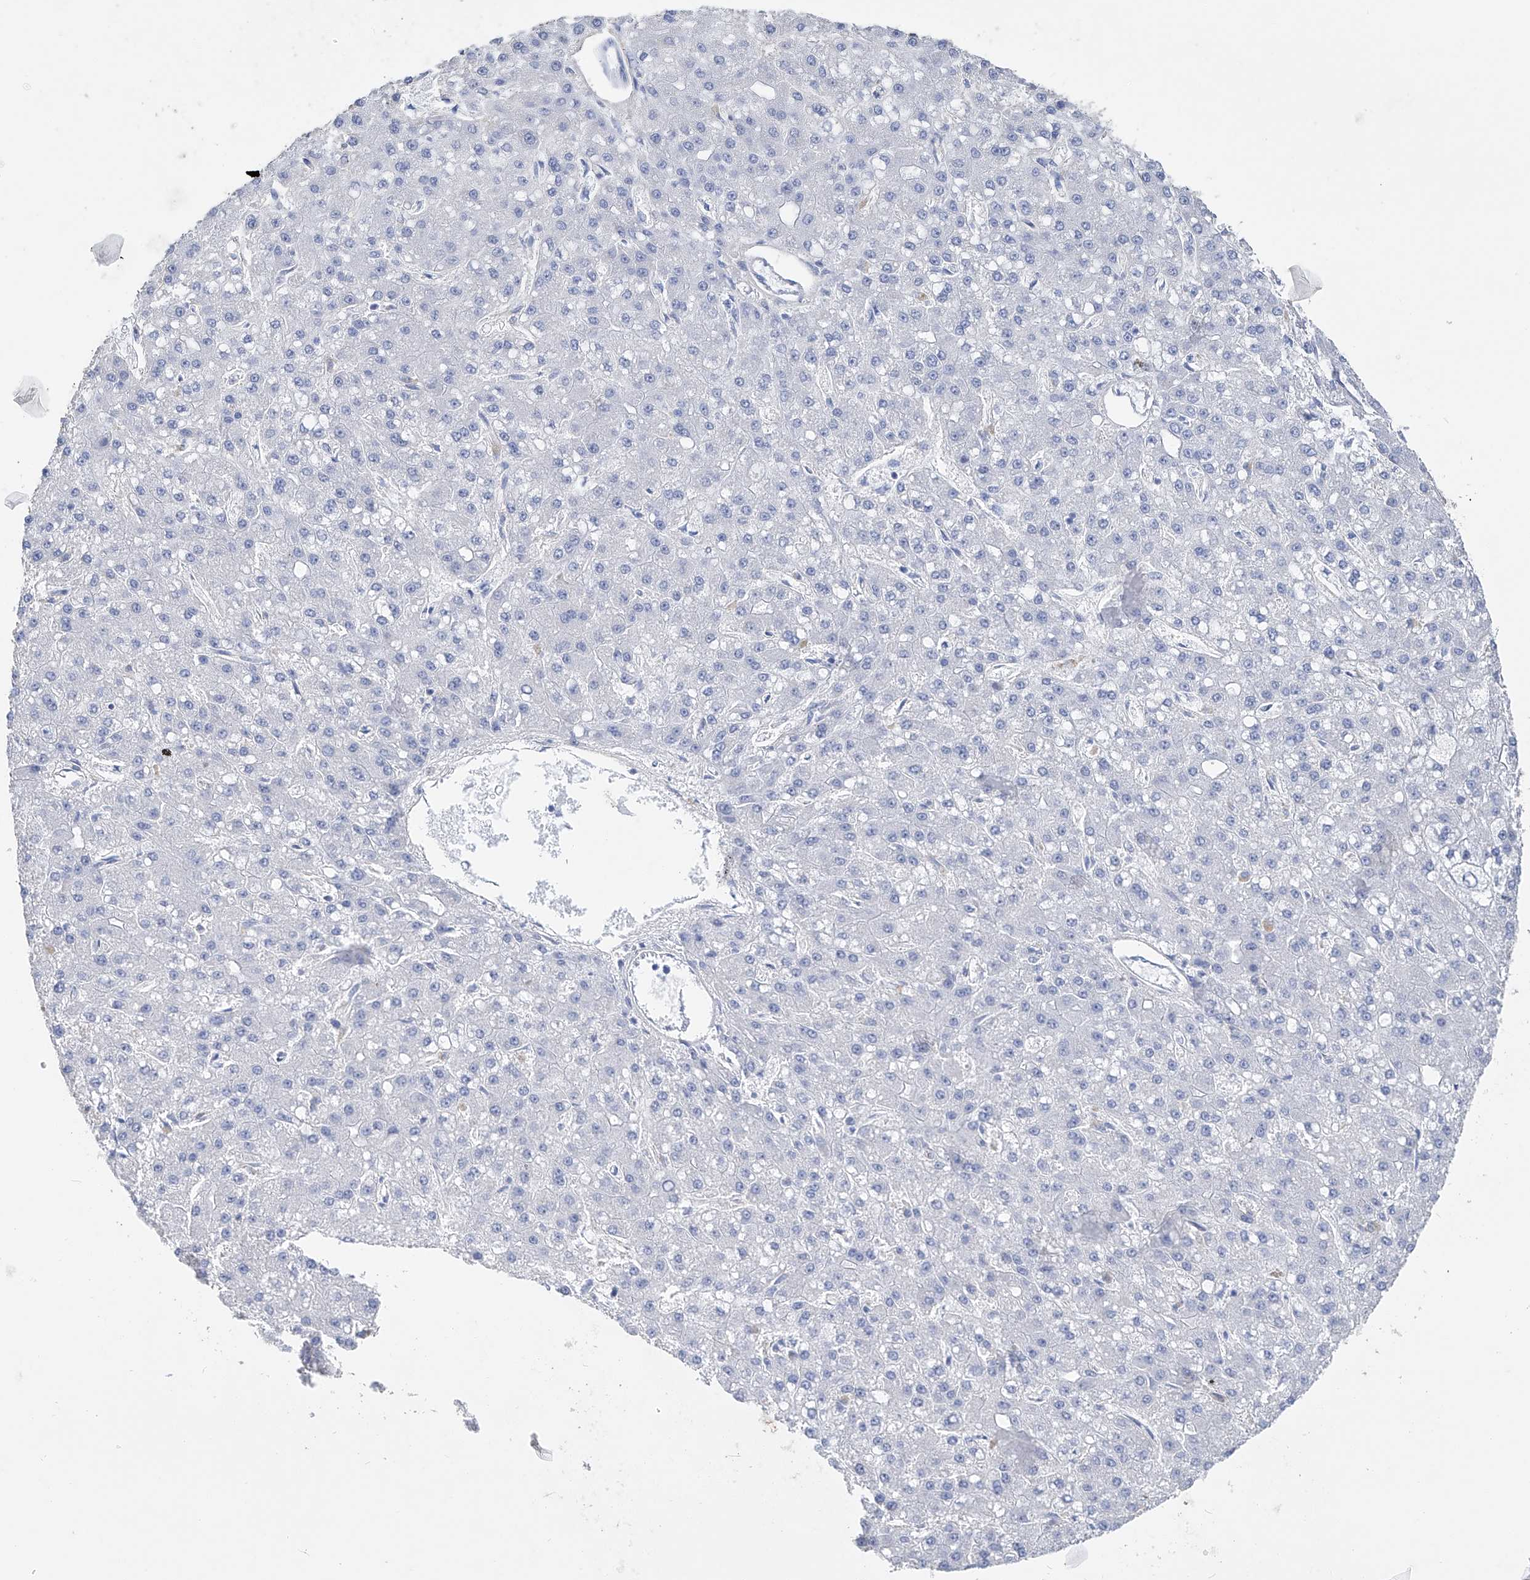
{"staining": {"intensity": "negative", "quantity": "none", "location": "none"}, "tissue": "liver cancer", "cell_type": "Tumor cells", "image_type": "cancer", "snomed": [{"axis": "morphology", "description": "Carcinoma, Hepatocellular, NOS"}, {"axis": "topography", "description": "Liver"}], "caption": "An image of liver cancer stained for a protein demonstrates no brown staining in tumor cells.", "gene": "ADRA1A", "patient": {"sex": "male", "age": 67}}